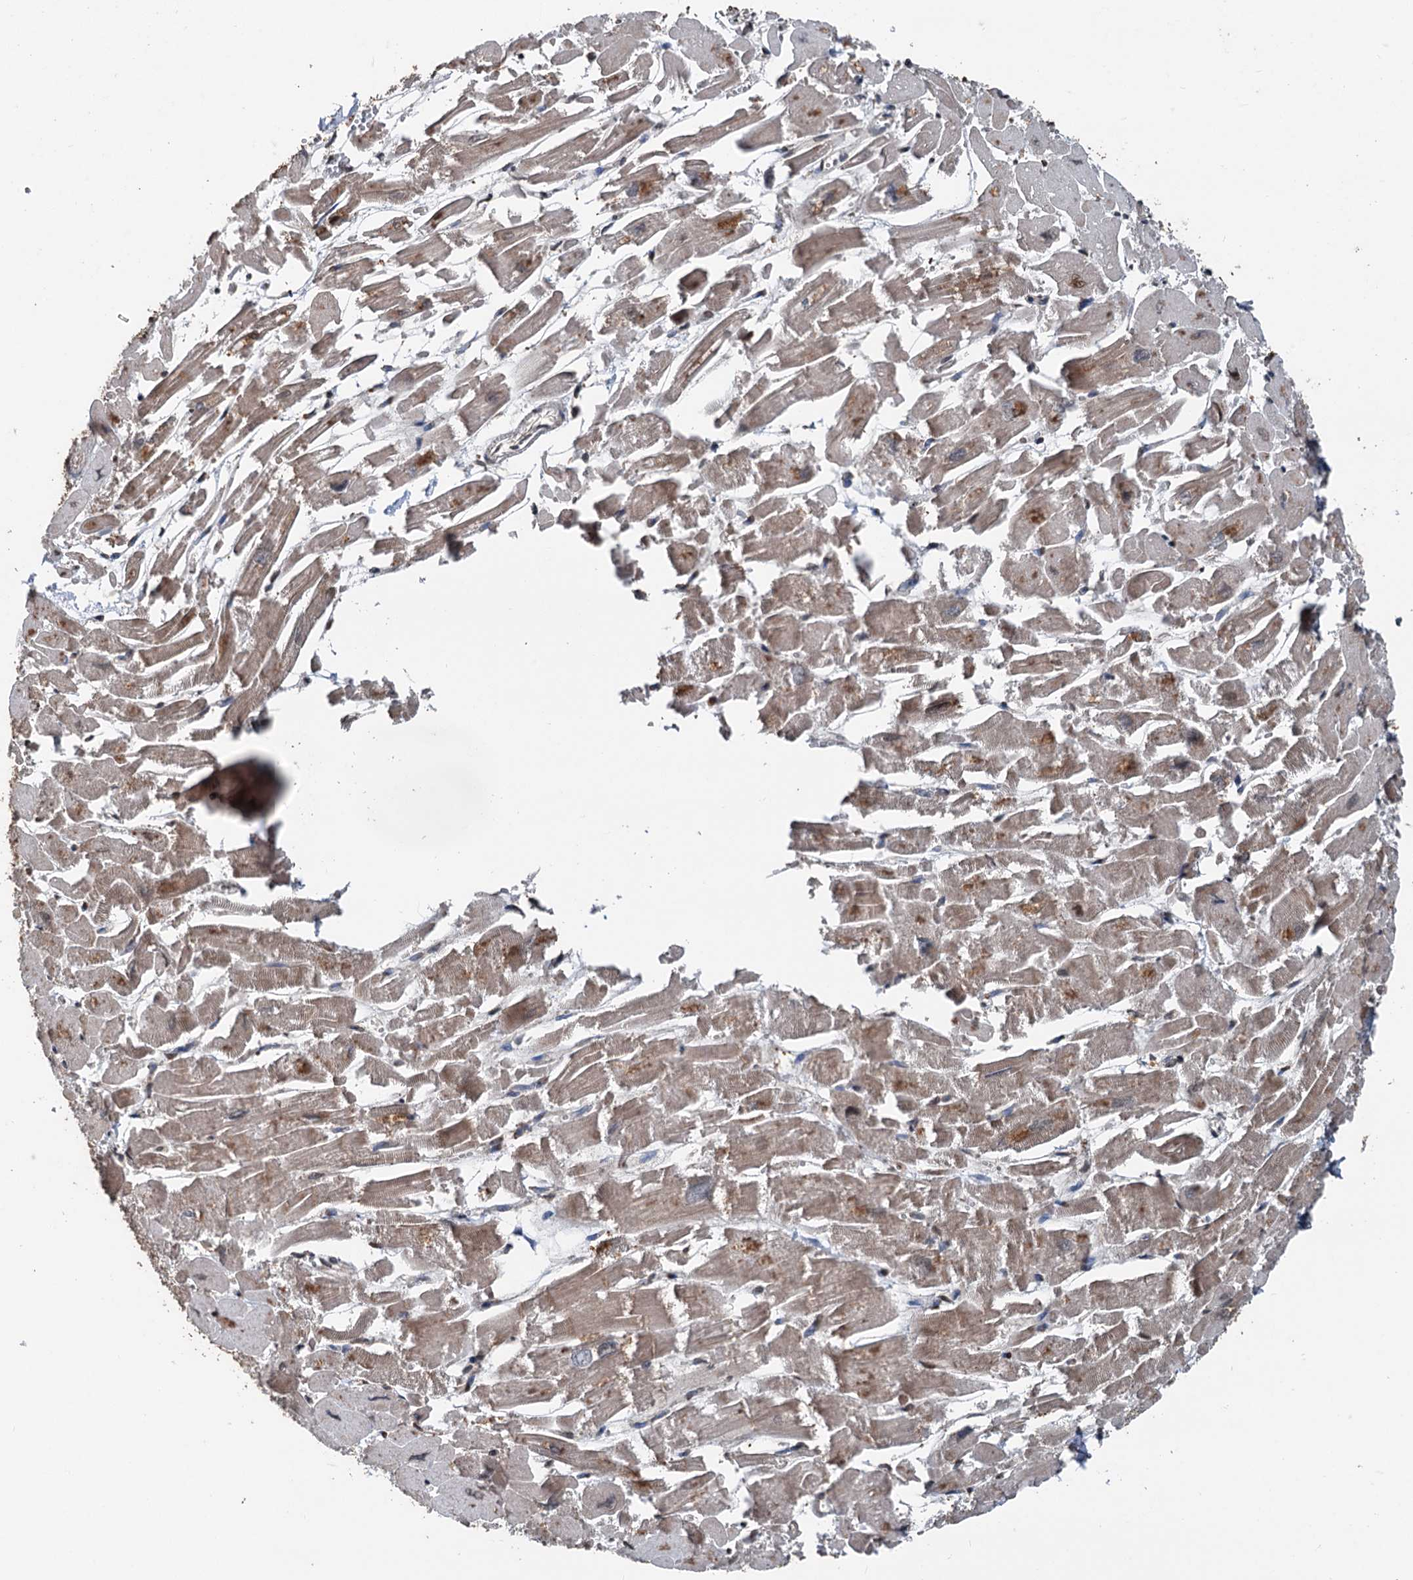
{"staining": {"intensity": "moderate", "quantity": "25%-75%", "location": "cytoplasmic/membranous"}, "tissue": "heart muscle", "cell_type": "Cardiomyocytes", "image_type": "normal", "snomed": [{"axis": "morphology", "description": "Normal tissue, NOS"}, {"axis": "topography", "description": "Heart"}], "caption": "This is an image of immunohistochemistry staining of benign heart muscle, which shows moderate expression in the cytoplasmic/membranous of cardiomyocytes.", "gene": "N4BP2L2", "patient": {"sex": "male", "age": 54}}